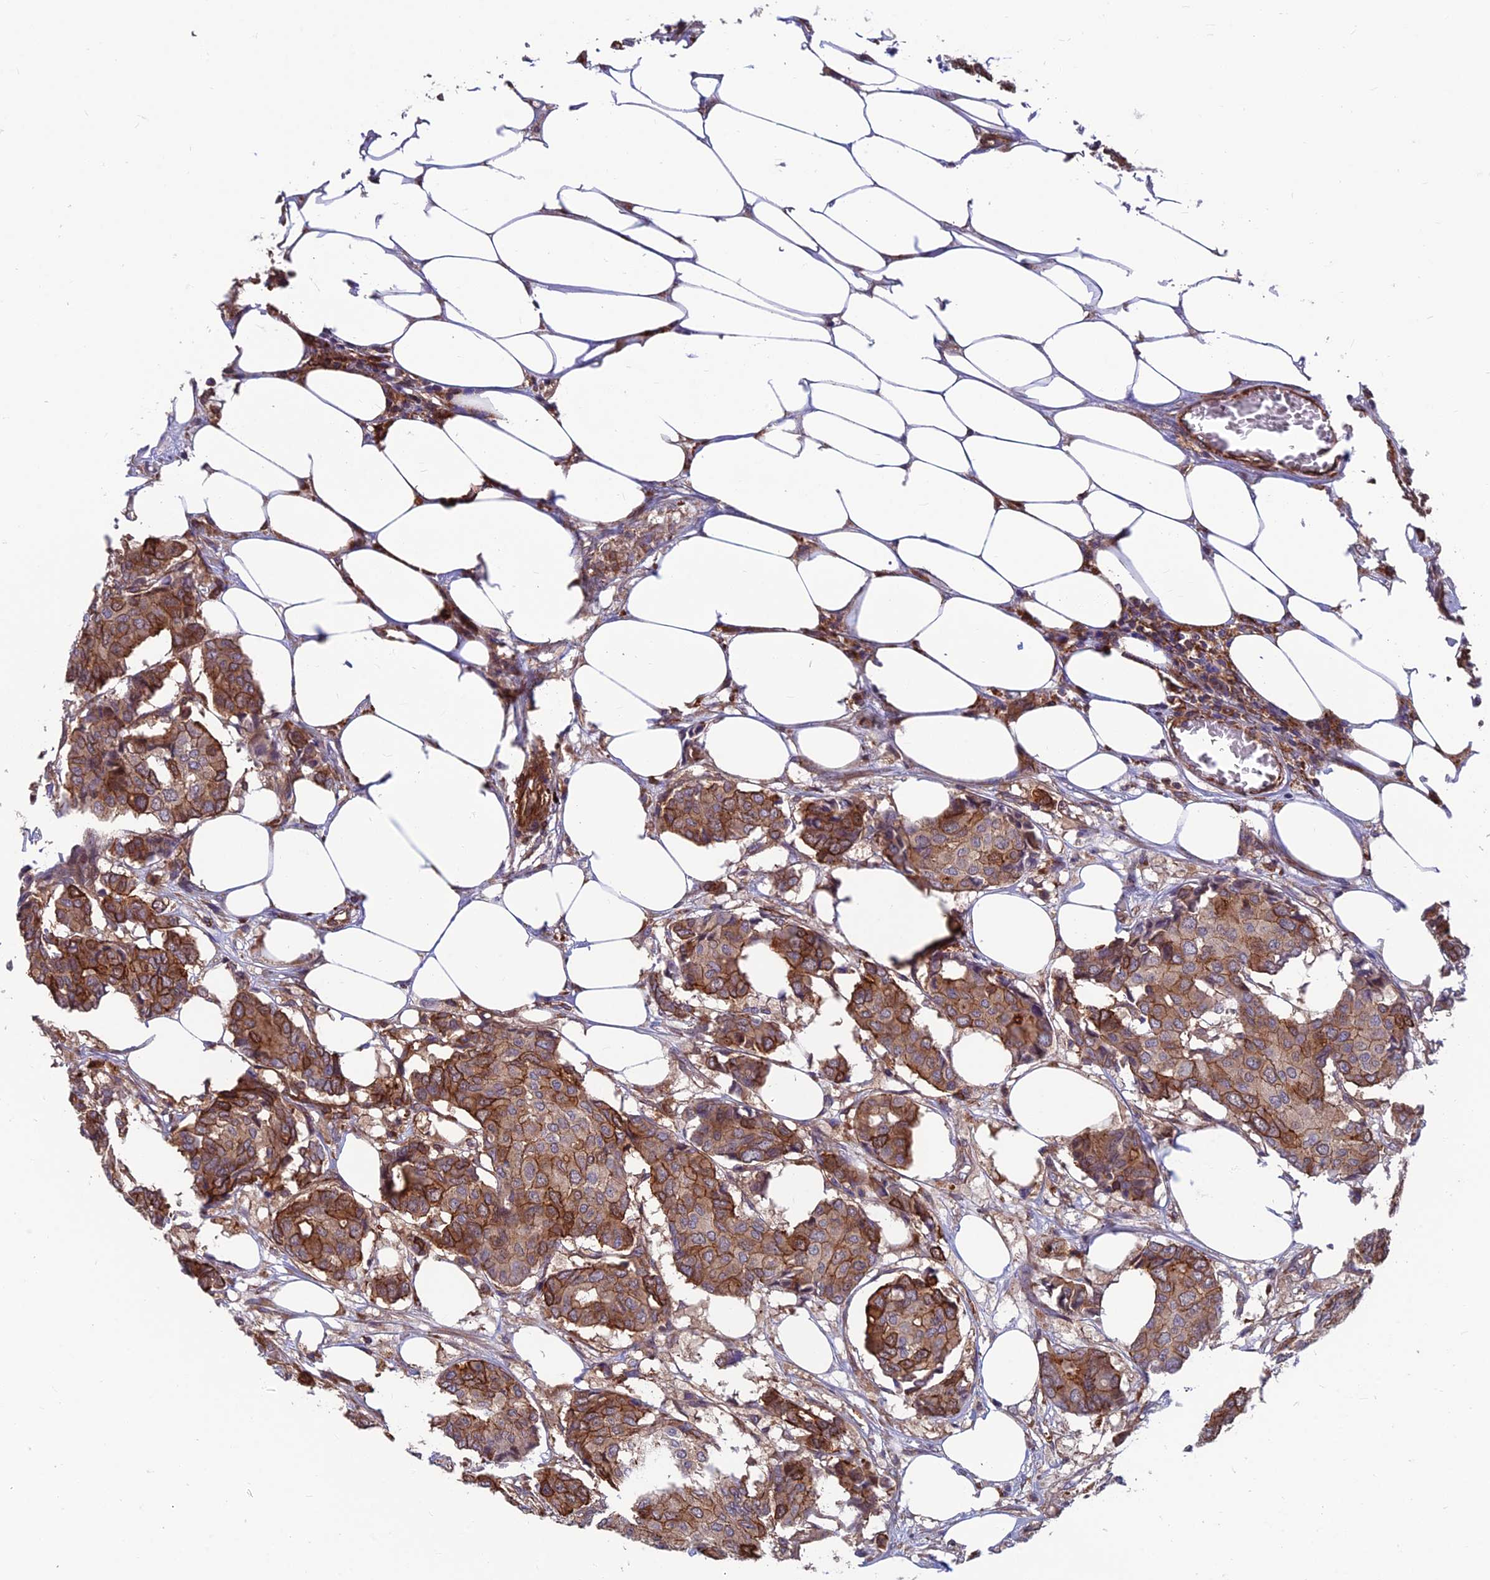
{"staining": {"intensity": "moderate", "quantity": ">75%", "location": "cytoplasmic/membranous"}, "tissue": "breast cancer", "cell_type": "Tumor cells", "image_type": "cancer", "snomed": [{"axis": "morphology", "description": "Duct carcinoma"}, {"axis": "topography", "description": "Breast"}], "caption": "DAB (3,3'-diaminobenzidine) immunohistochemical staining of infiltrating ductal carcinoma (breast) displays moderate cytoplasmic/membranous protein expression in about >75% of tumor cells.", "gene": "RTN4RL1", "patient": {"sex": "female", "age": 75}}